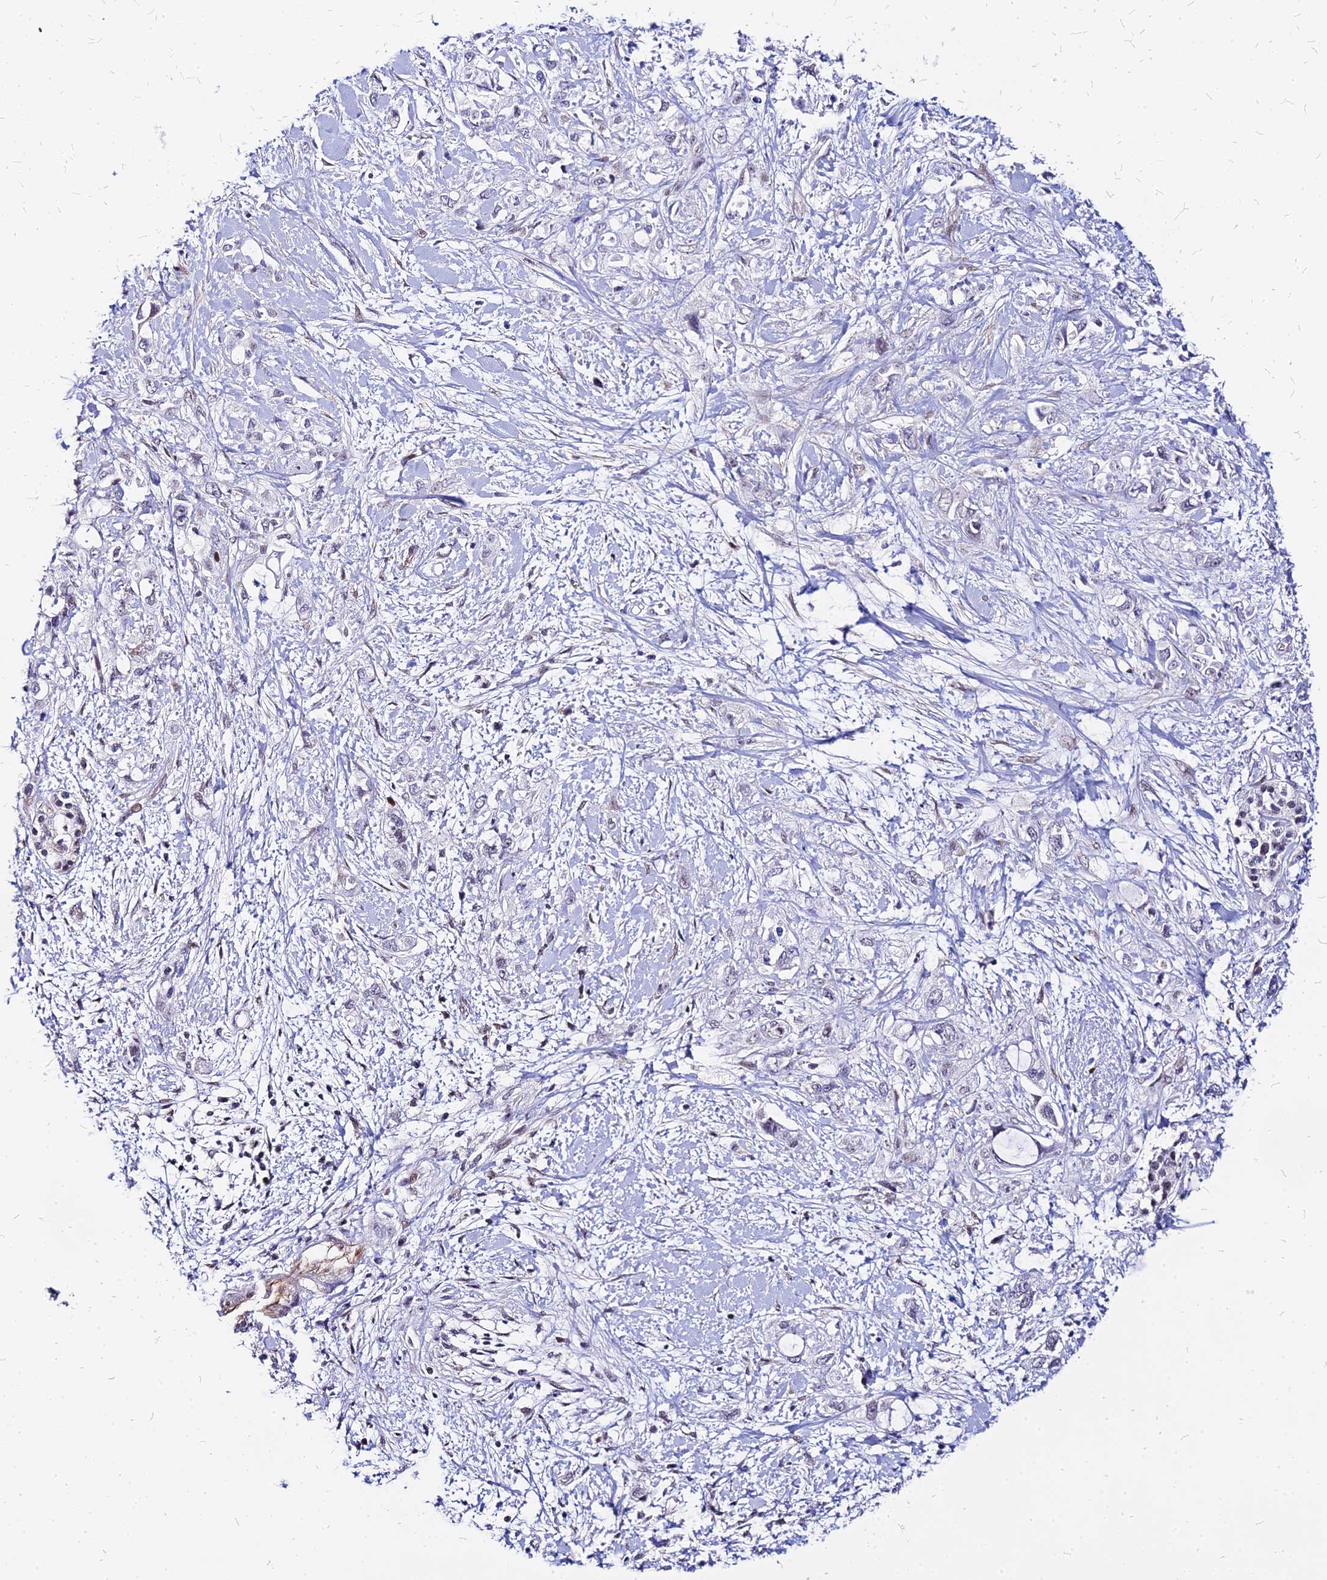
{"staining": {"intensity": "moderate", "quantity": "<25%", "location": "nuclear"}, "tissue": "pancreatic cancer", "cell_type": "Tumor cells", "image_type": "cancer", "snomed": [{"axis": "morphology", "description": "Adenocarcinoma, NOS"}, {"axis": "topography", "description": "Pancreas"}], "caption": "Pancreatic adenocarcinoma was stained to show a protein in brown. There is low levels of moderate nuclear positivity in about <25% of tumor cells.", "gene": "FDX2", "patient": {"sex": "female", "age": 56}}